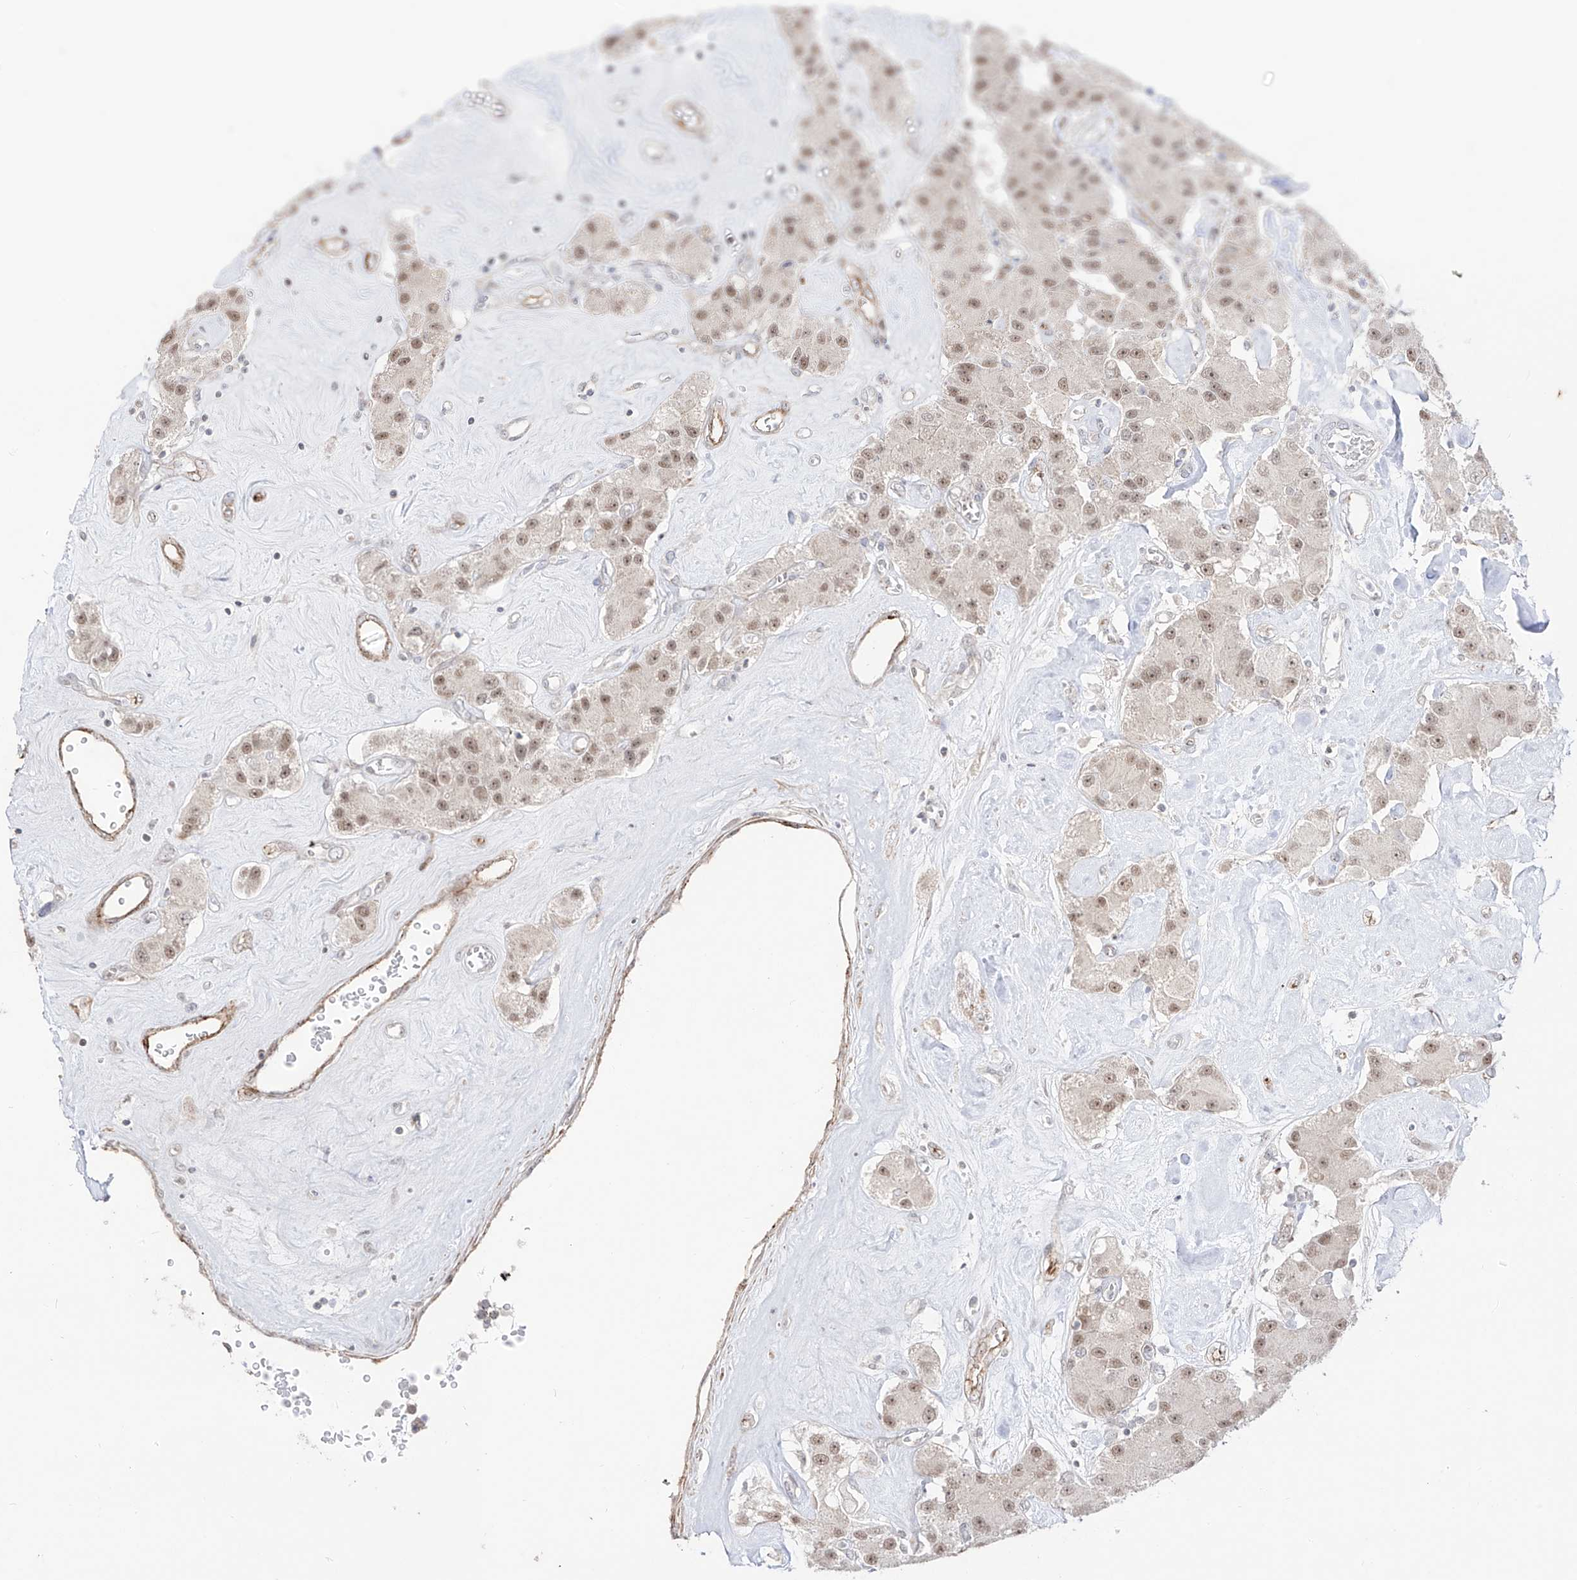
{"staining": {"intensity": "moderate", "quantity": ">75%", "location": "cytoplasmic/membranous,nuclear"}, "tissue": "carcinoid", "cell_type": "Tumor cells", "image_type": "cancer", "snomed": [{"axis": "morphology", "description": "Carcinoid, malignant, NOS"}, {"axis": "topography", "description": "Pancreas"}], "caption": "A brown stain shows moderate cytoplasmic/membranous and nuclear staining of a protein in carcinoid tumor cells.", "gene": "ZNF180", "patient": {"sex": "male", "age": 41}}